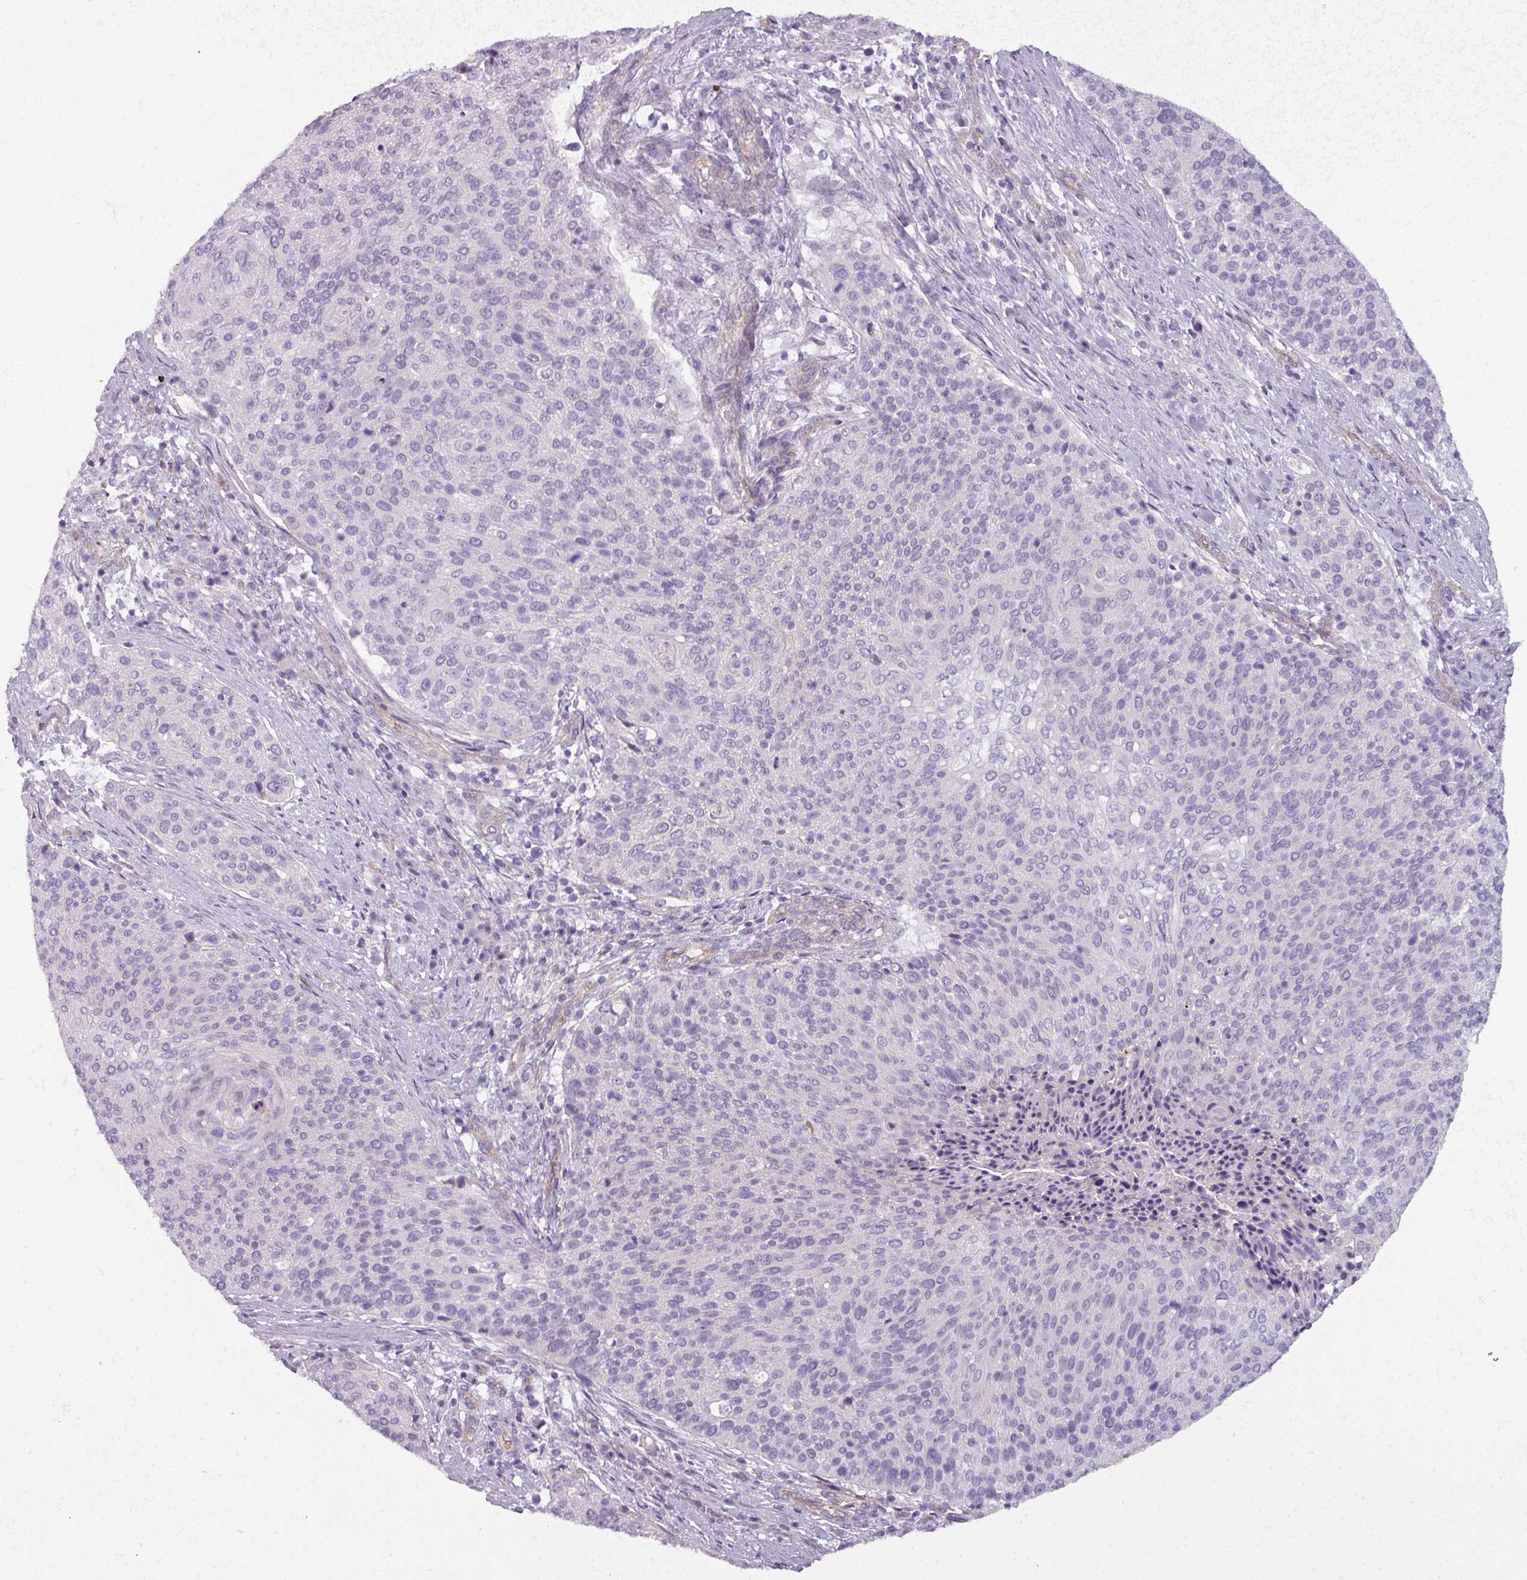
{"staining": {"intensity": "negative", "quantity": "none", "location": "none"}, "tissue": "cervical cancer", "cell_type": "Tumor cells", "image_type": "cancer", "snomed": [{"axis": "morphology", "description": "Squamous cell carcinoma, NOS"}, {"axis": "topography", "description": "Cervix"}], "caption": "Photomicrograph shows no significant protein positivity in tumor cells of cervical squamous cell carcinoma.", "gene": "BUD23", "patient": {"sex": "female", "age": 31}}